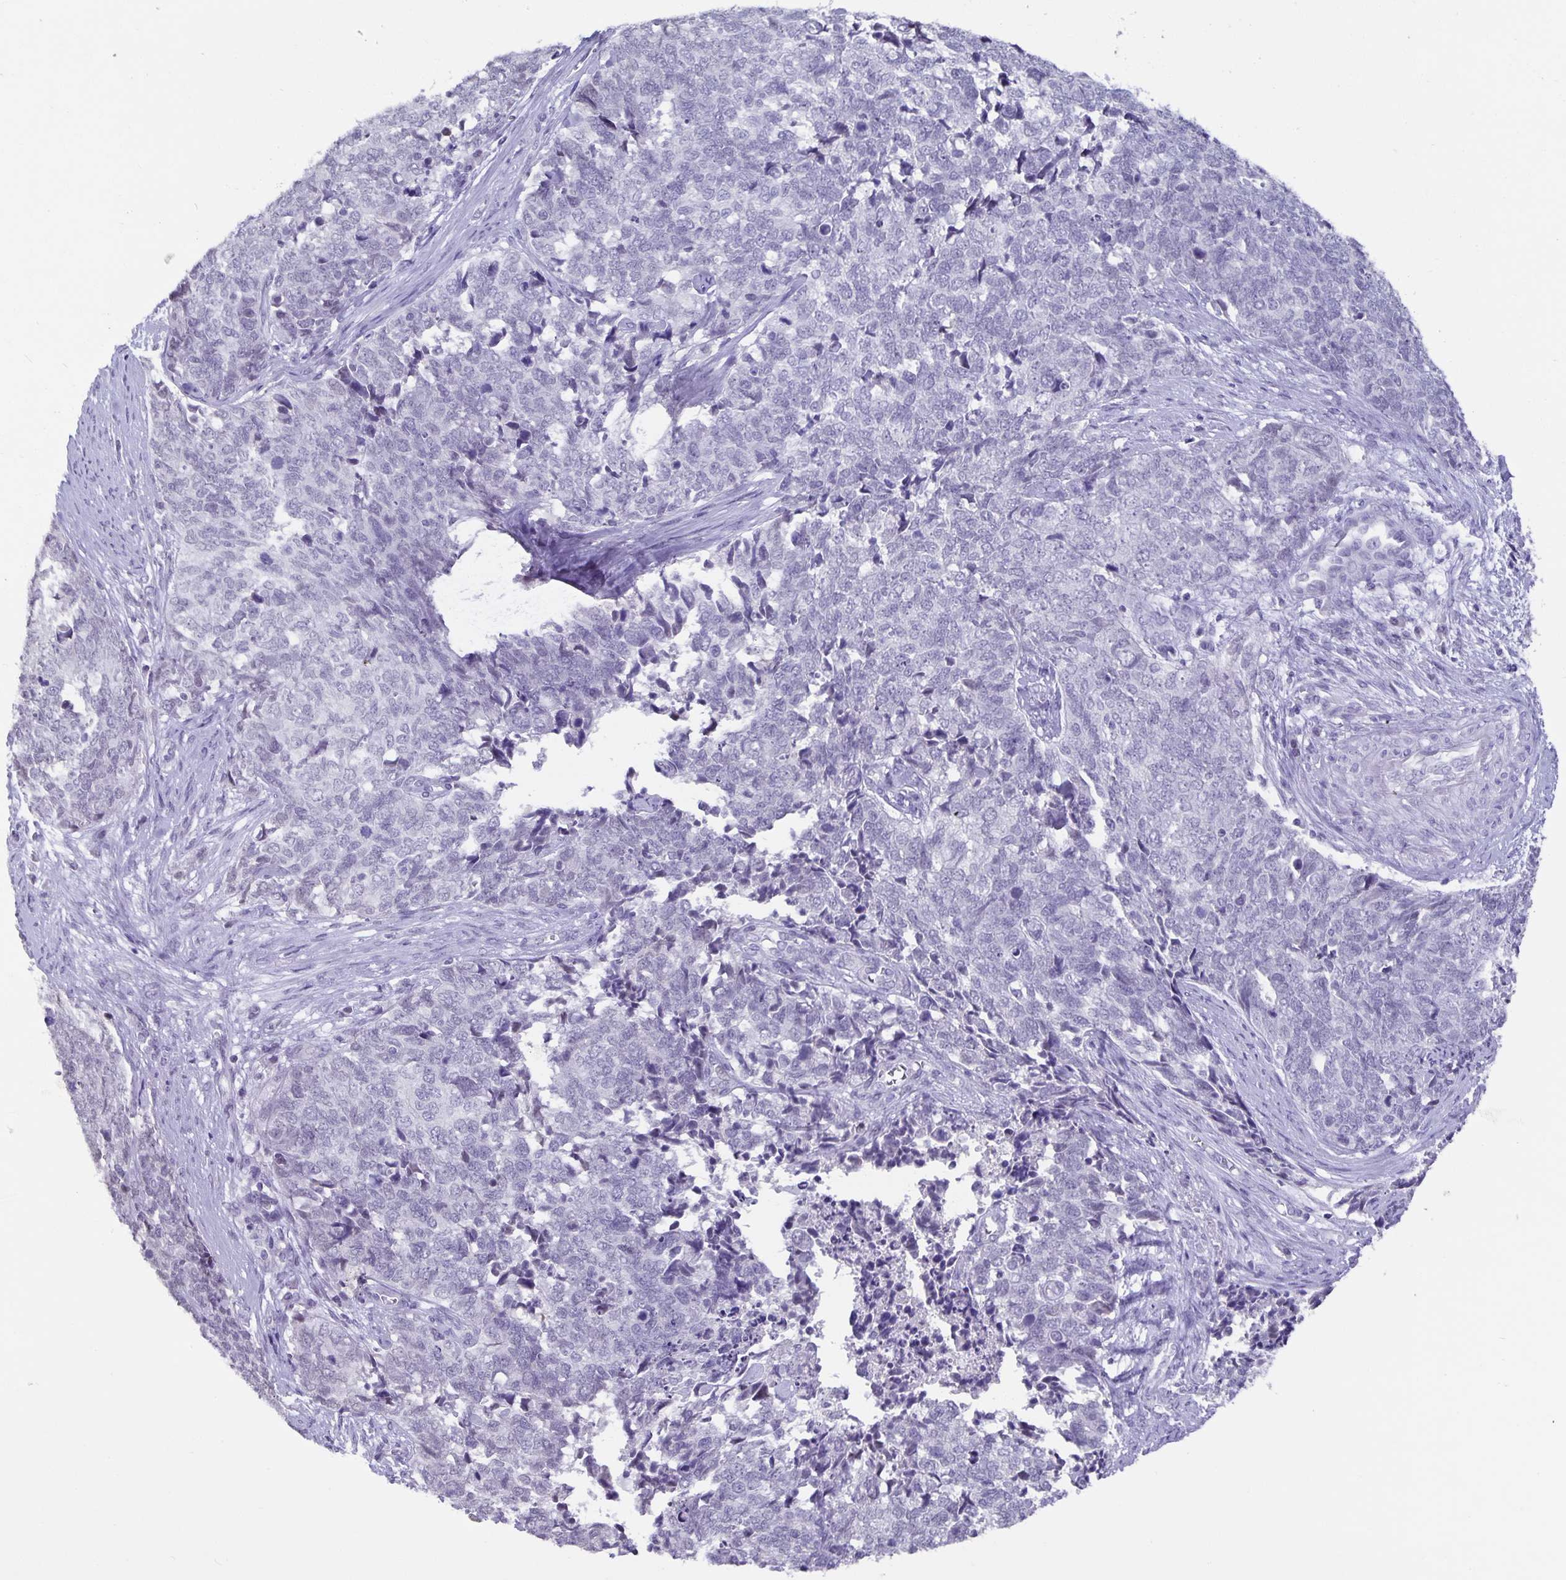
{"staining": {"intensity": "negative", "quantity": "none", "location": "none"}, "tissue": "cervical cancer", "cell_type": "Tumor cells", "image_type": "cancer", "snomed": [{"axis": "morphology", "description": "Adenocarcinoma, NOS"}, {"axis": "topography", "description": "Cervix"}], "caption": "Immunohistochemistry micrograph of neoplastic tissue: human adenocarcinoma (cervical) stained with DAB reveals no significant protein expression in tumor cells.", "gene": "OLIG2", "patient": {"sex": "female", "age": 63}}